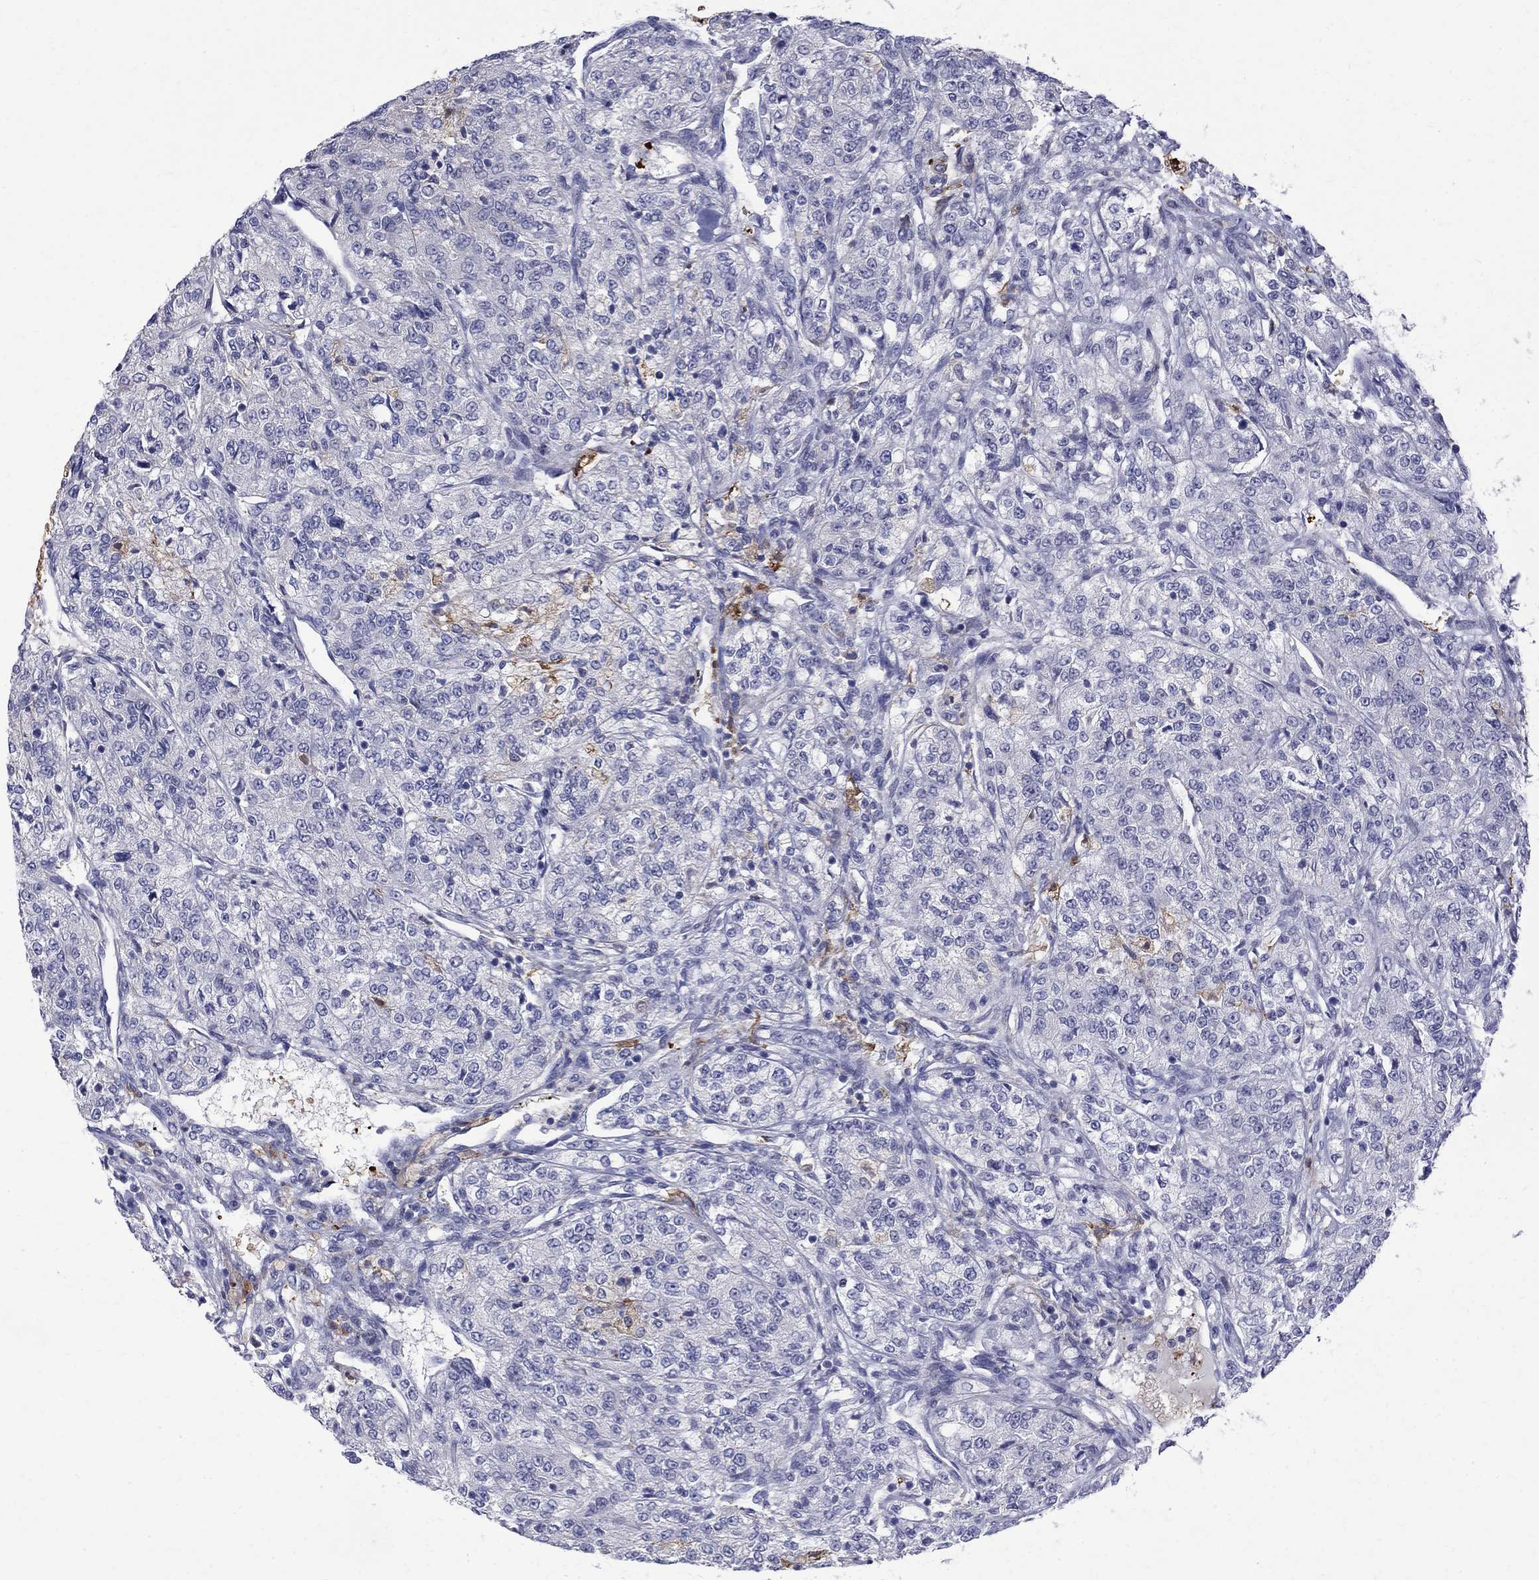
{"staining": {"intensity": "negative", "quantity": "none", "location": "none"}, "tissue": "renal cancer", "cell_type": "Tumor cells", "image_type": "cancer", "snomed": [{"axis": "morphology", "description": "Adenocarcinoma, NOS"}, {"axis": "topography", "description": "Kidney"}], "caption": "An immunohistochemistry (IHC) photomicrograph of renal cancer (adenocarcinoma) is shown. There is no staining in tumor cells of renal cancer (adenocarcinoma). (DAB immunohistochemistry, high magnification).", "gene": "AGER", "patient": {"sex": "female", "age": 63}}